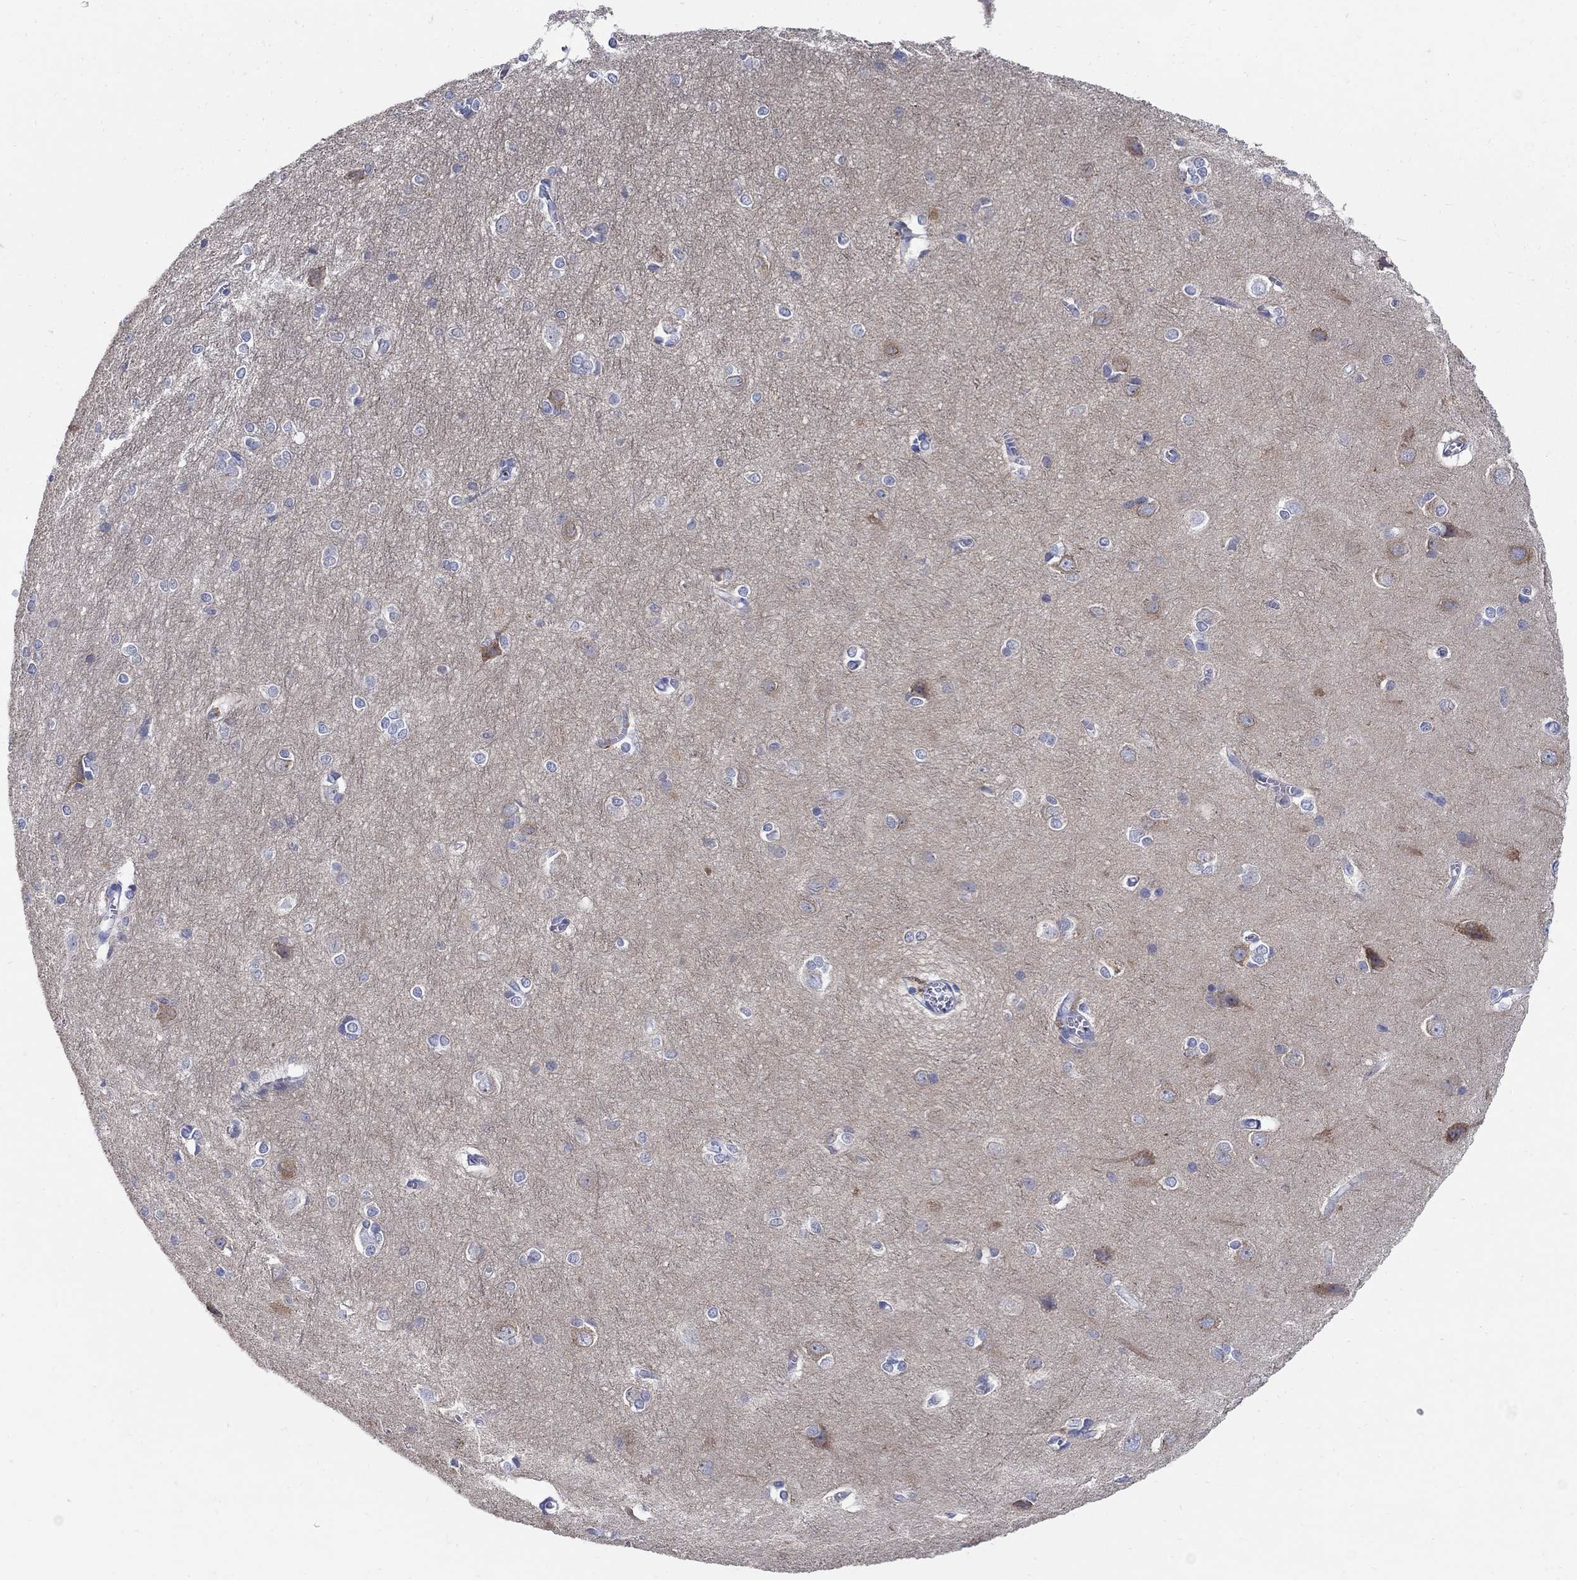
{"staining": {"intensity": "negative", "quantity": "none", "location": "none"}, "tissue": "cerebral cortex", "cell_type": "Endothelial cells", "image_type": "normal", "snomed": [{"axis": "morphology", "description": "Normal tissue, NOS"}, {"axis": "topography", "description": "Cerebral cortex"}], "caption": "Endothelial cells show no significant expression in benign cerebral cortex. Nuclei are stained in blue.", "gene": "REEP2", "patient": {"sex": "male", "age": 37}}